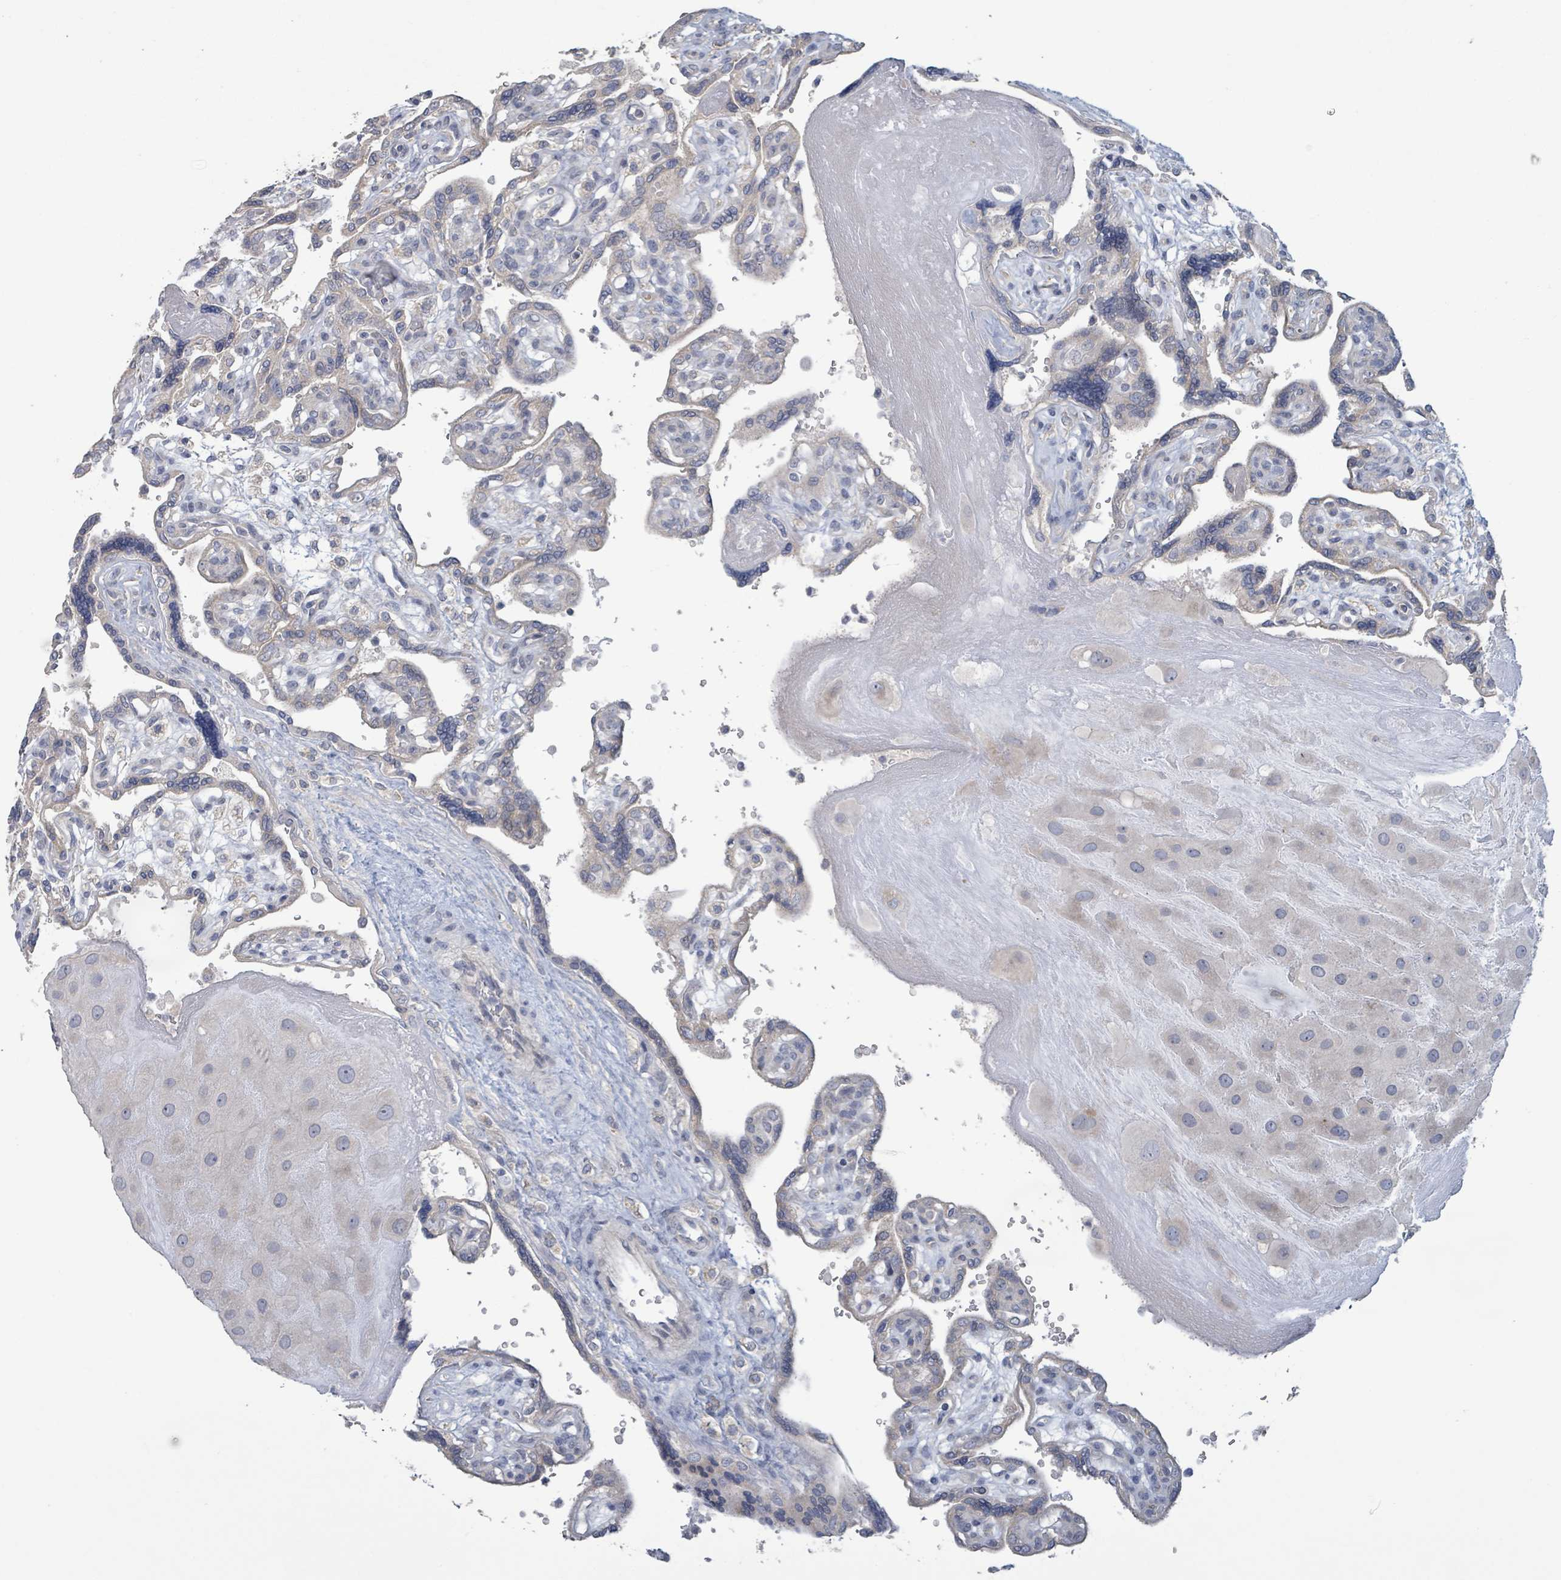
{"staining": {"intensity": "weak", "quantity": "25%-75%", "location": "cytoplasmic/membranous"}, "tissue": "placenta", "cell_type": "Decidual cells", "image_type": "normal", "snomed": [{"axis": "morphology", "description": "Normal tissue, NOS"}, {"axis": "topography", "description": "Placenta"}], "caption": "This image shows normal placenta stained with IHC to label a protein in brown. The cytoplasmic/membranous of decidual cells show weak positivity for the protein. Nuclei are counter-stained blue.", "gene": "RPL32", "patient": {"sex": "female", "age": 39}}